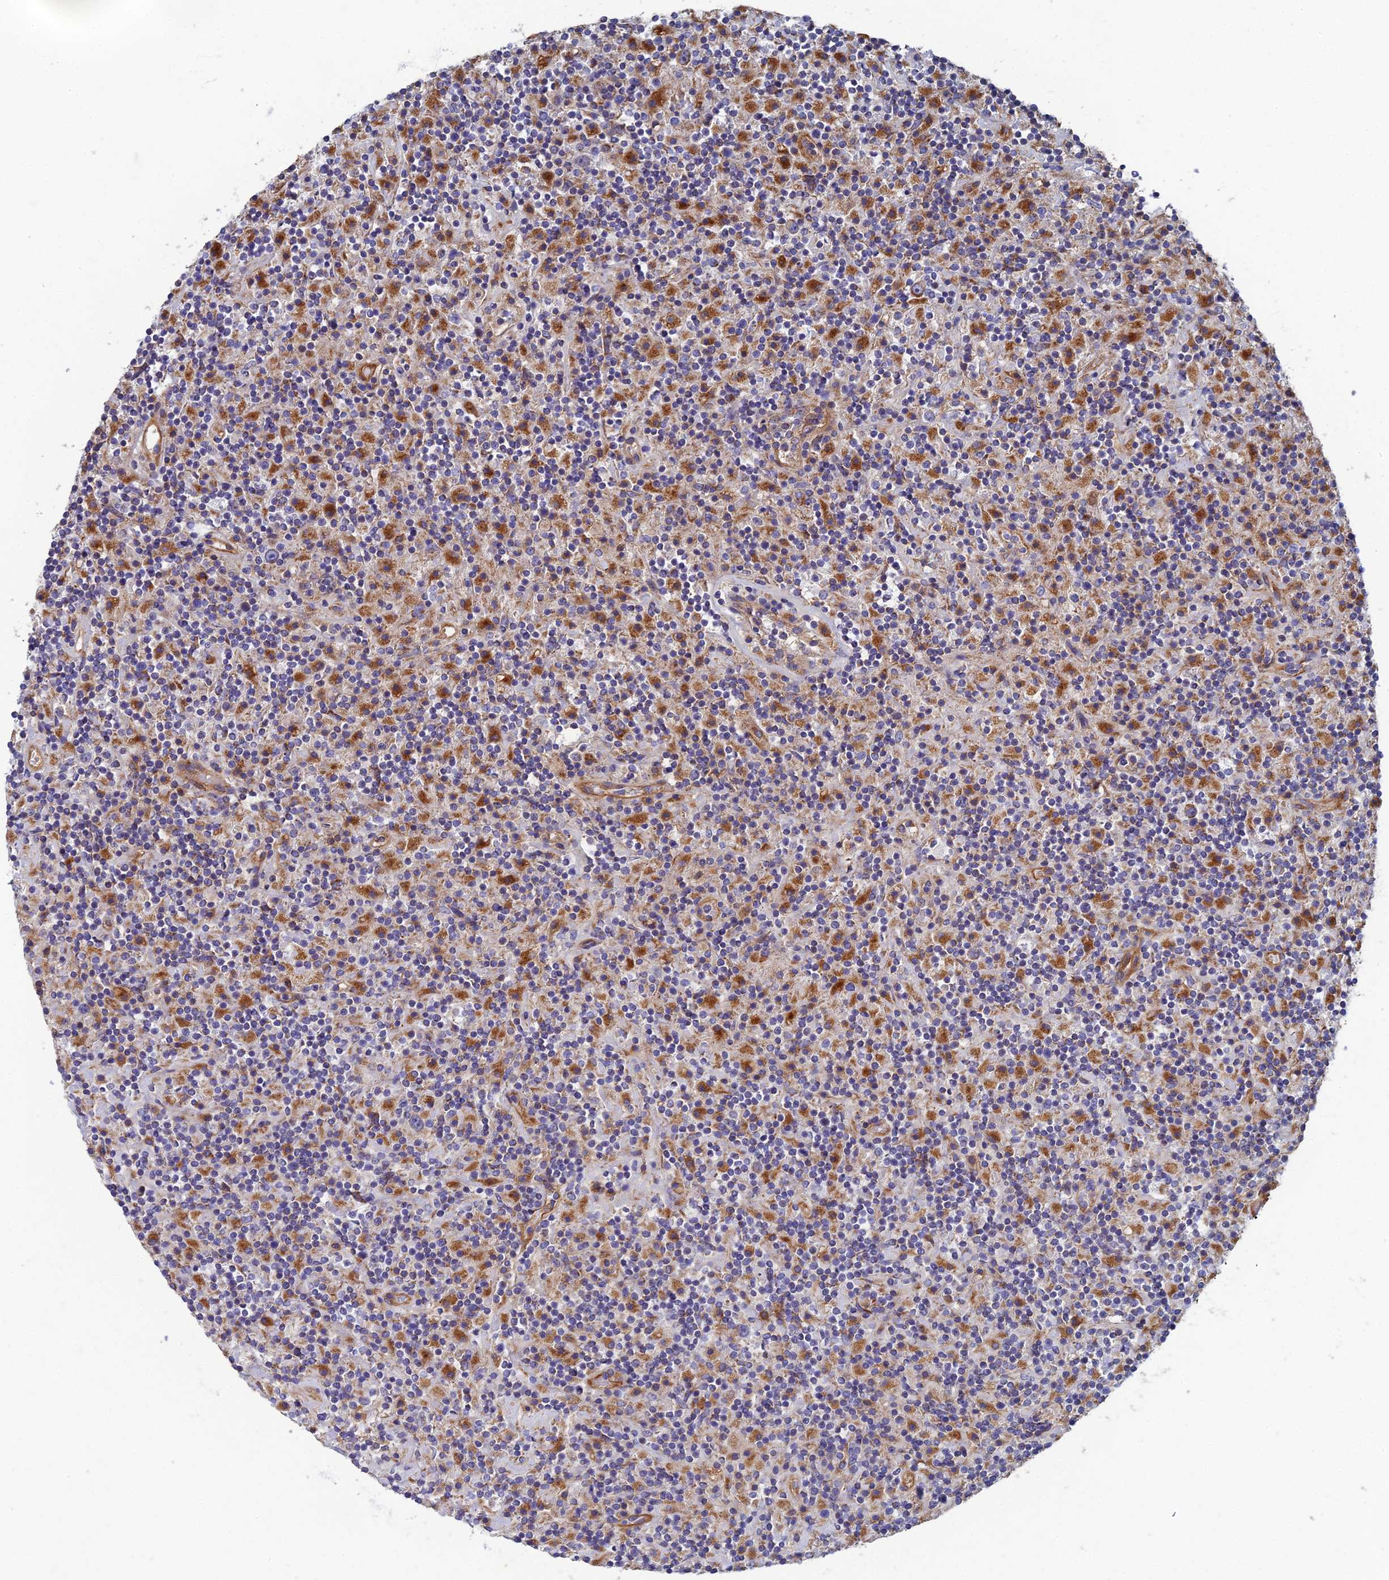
{"staining": {"intensity": "weak", "quantity": ">75%", "location": "cytoplasmic/membranous"}, "tissue": "lymphoma", "cell_type": "Tumor cells", "image_type": "cancer", "snomed": [{"axis": "morphology", "description": "Hodgkin's disease, NOS"}, {"axis": "topography", "description": "Lymph node"}], "caption": "Immunohistochemical staining of lymphoma demonstrates low levels of weak cytoplasmic/membranous protein positivity in about >75% of tumor cells.", "gene": "RNASEK", "patient": {"sex": "male", "age": 70}}